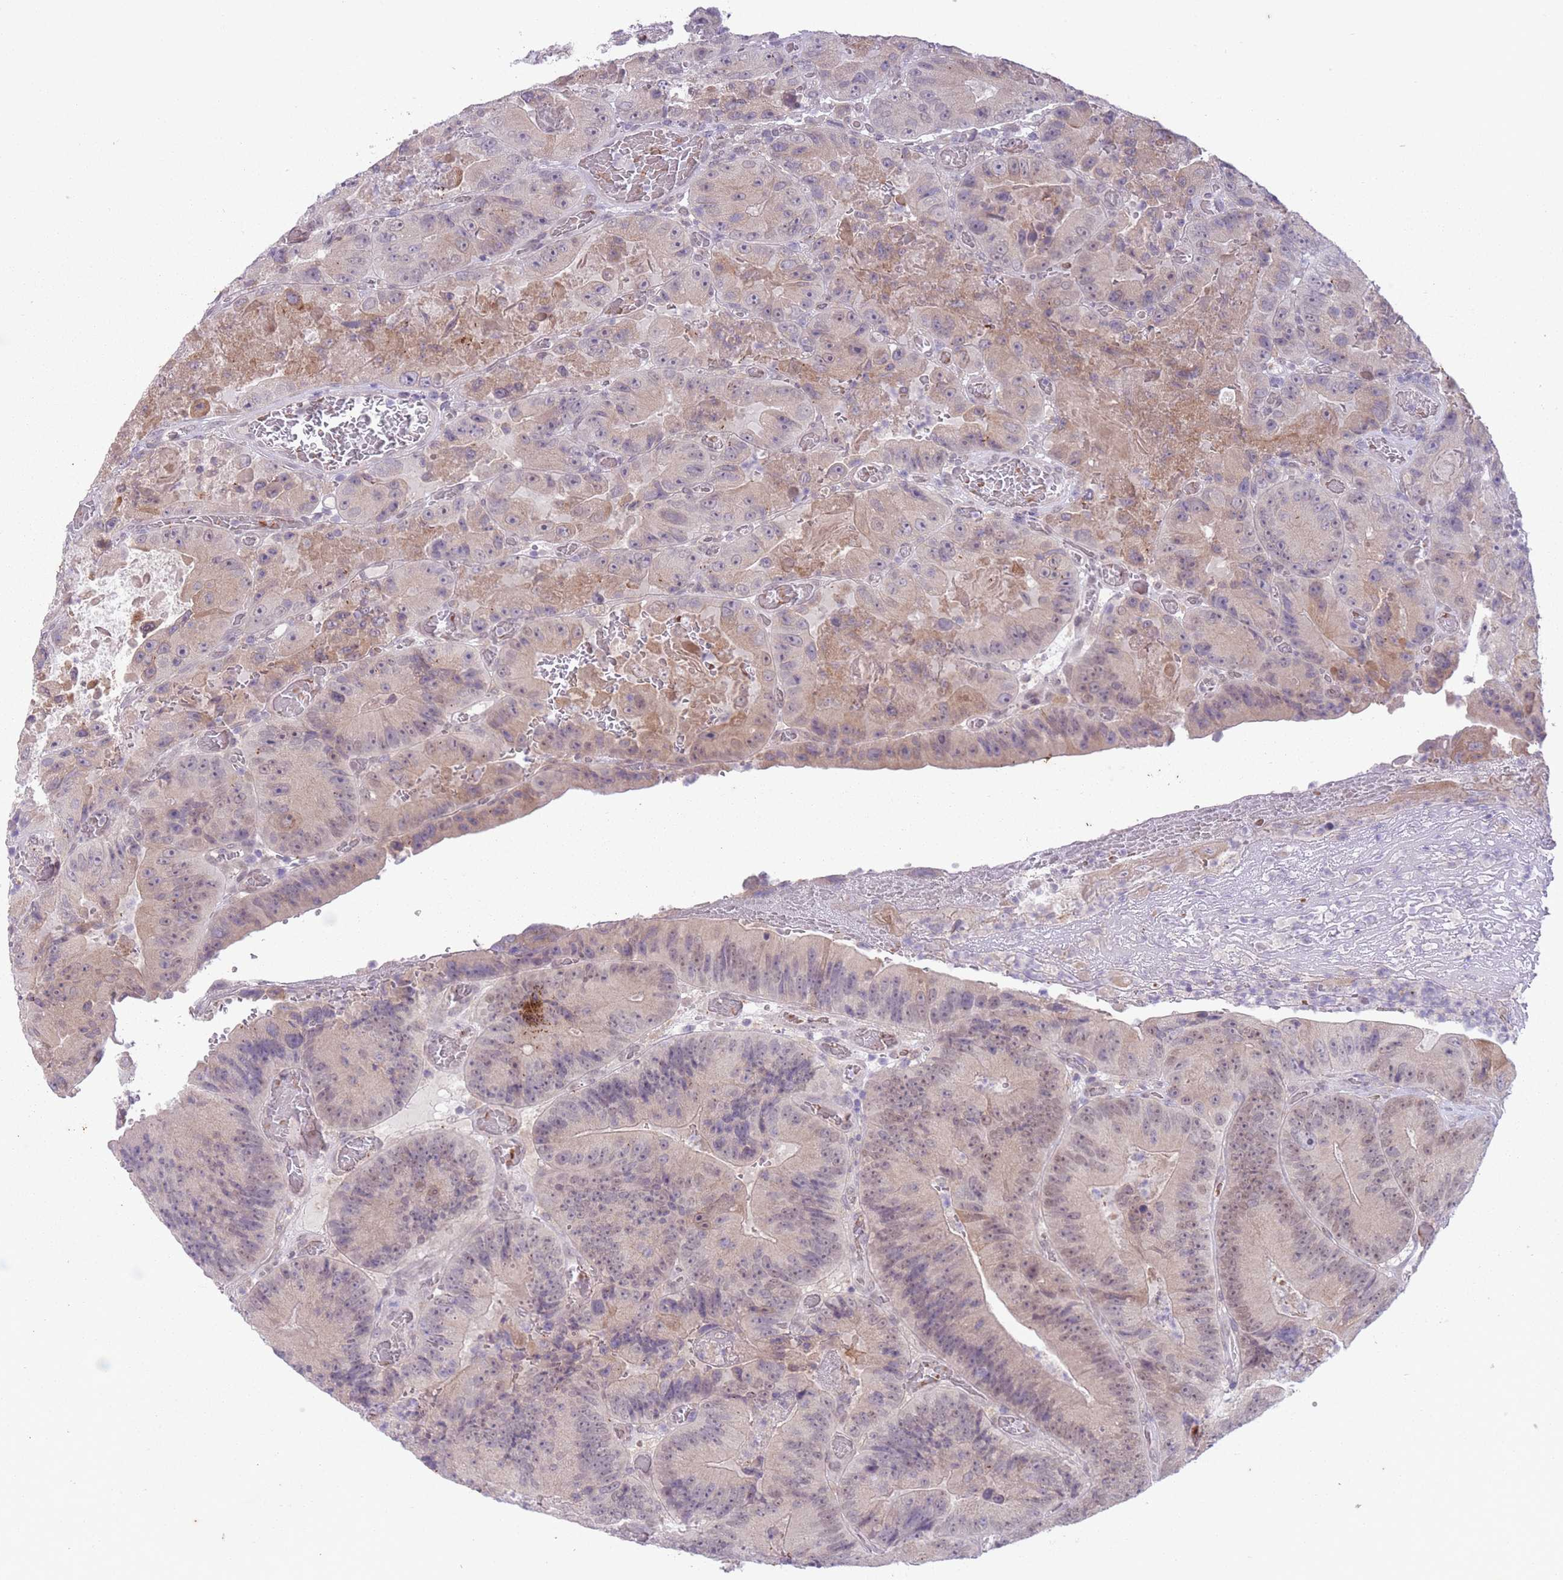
{"staining": {"intensity": "weak", "quantity": "25%-75%", "location": "cytoplasmic/membranous,nuclear"}, "tissue": "colorectal cancer", "cell_type": "Tumor cells", "image_type": "cancer", "snomed": [{"axis": "morphology", "description": "Adenocarcinoma, NOS"}, {"axis": "topography", "description": "Colon"}], "caption": "Immunohistochemistry (IHC) photomicrograph of neoplastic tissue: human colorectal cancer stained using immunohistochemistry (IHC) reveals low levels of weak protein expression localized specifically in the cytoplasmic/membranous and nuclear of tumor cells, appearing as a cytoplasmic/membranous and nuclear brown color.", "gene": "ARPIN", "patient": {"sex": "female", "age": 86}}